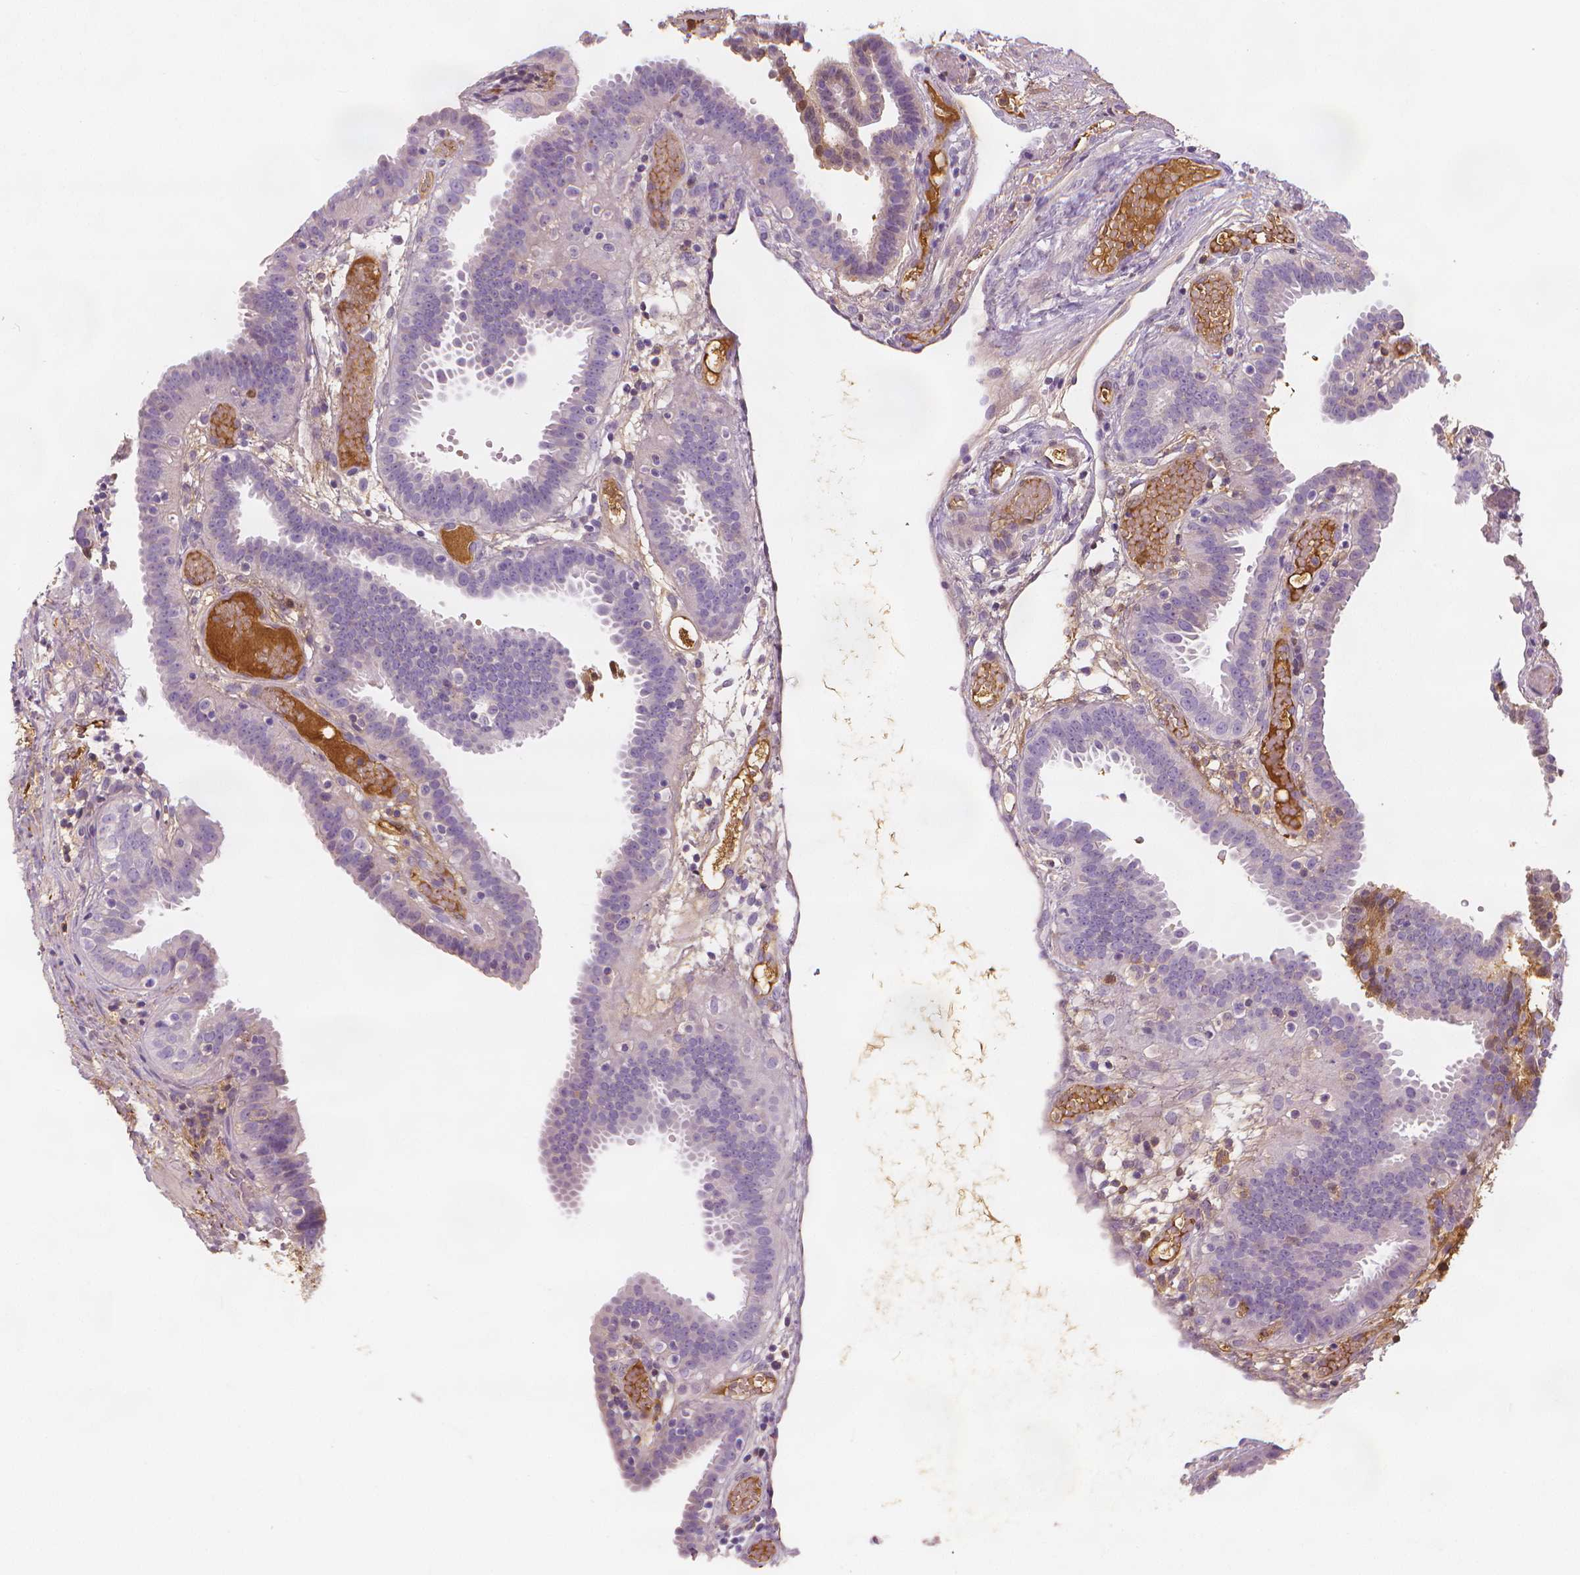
{"staining": {"intensity": "negative", "quantity": "none", "location": "none"}, "tissue": "fallopian tube", "cell_type": "Glandular cells", "image_type": "normal", "snomed": [{"axis": "morphology", "description": "Normal tissue, NOS"}, {"axis": "topography", "description": "Fallopian tube"}], "caption": "Immunohistochemistry photomicrograph of benign human fallopian tube stained for a protein (brown), which shows no staining in glandular cells. (Brightfield microscopy of DAB (3,3'-diaminobenzidine) immunohistochemistry (IHC) at high magnification).", "gene": "APOA4", "patient": {"sex": "female", "age": 37}}